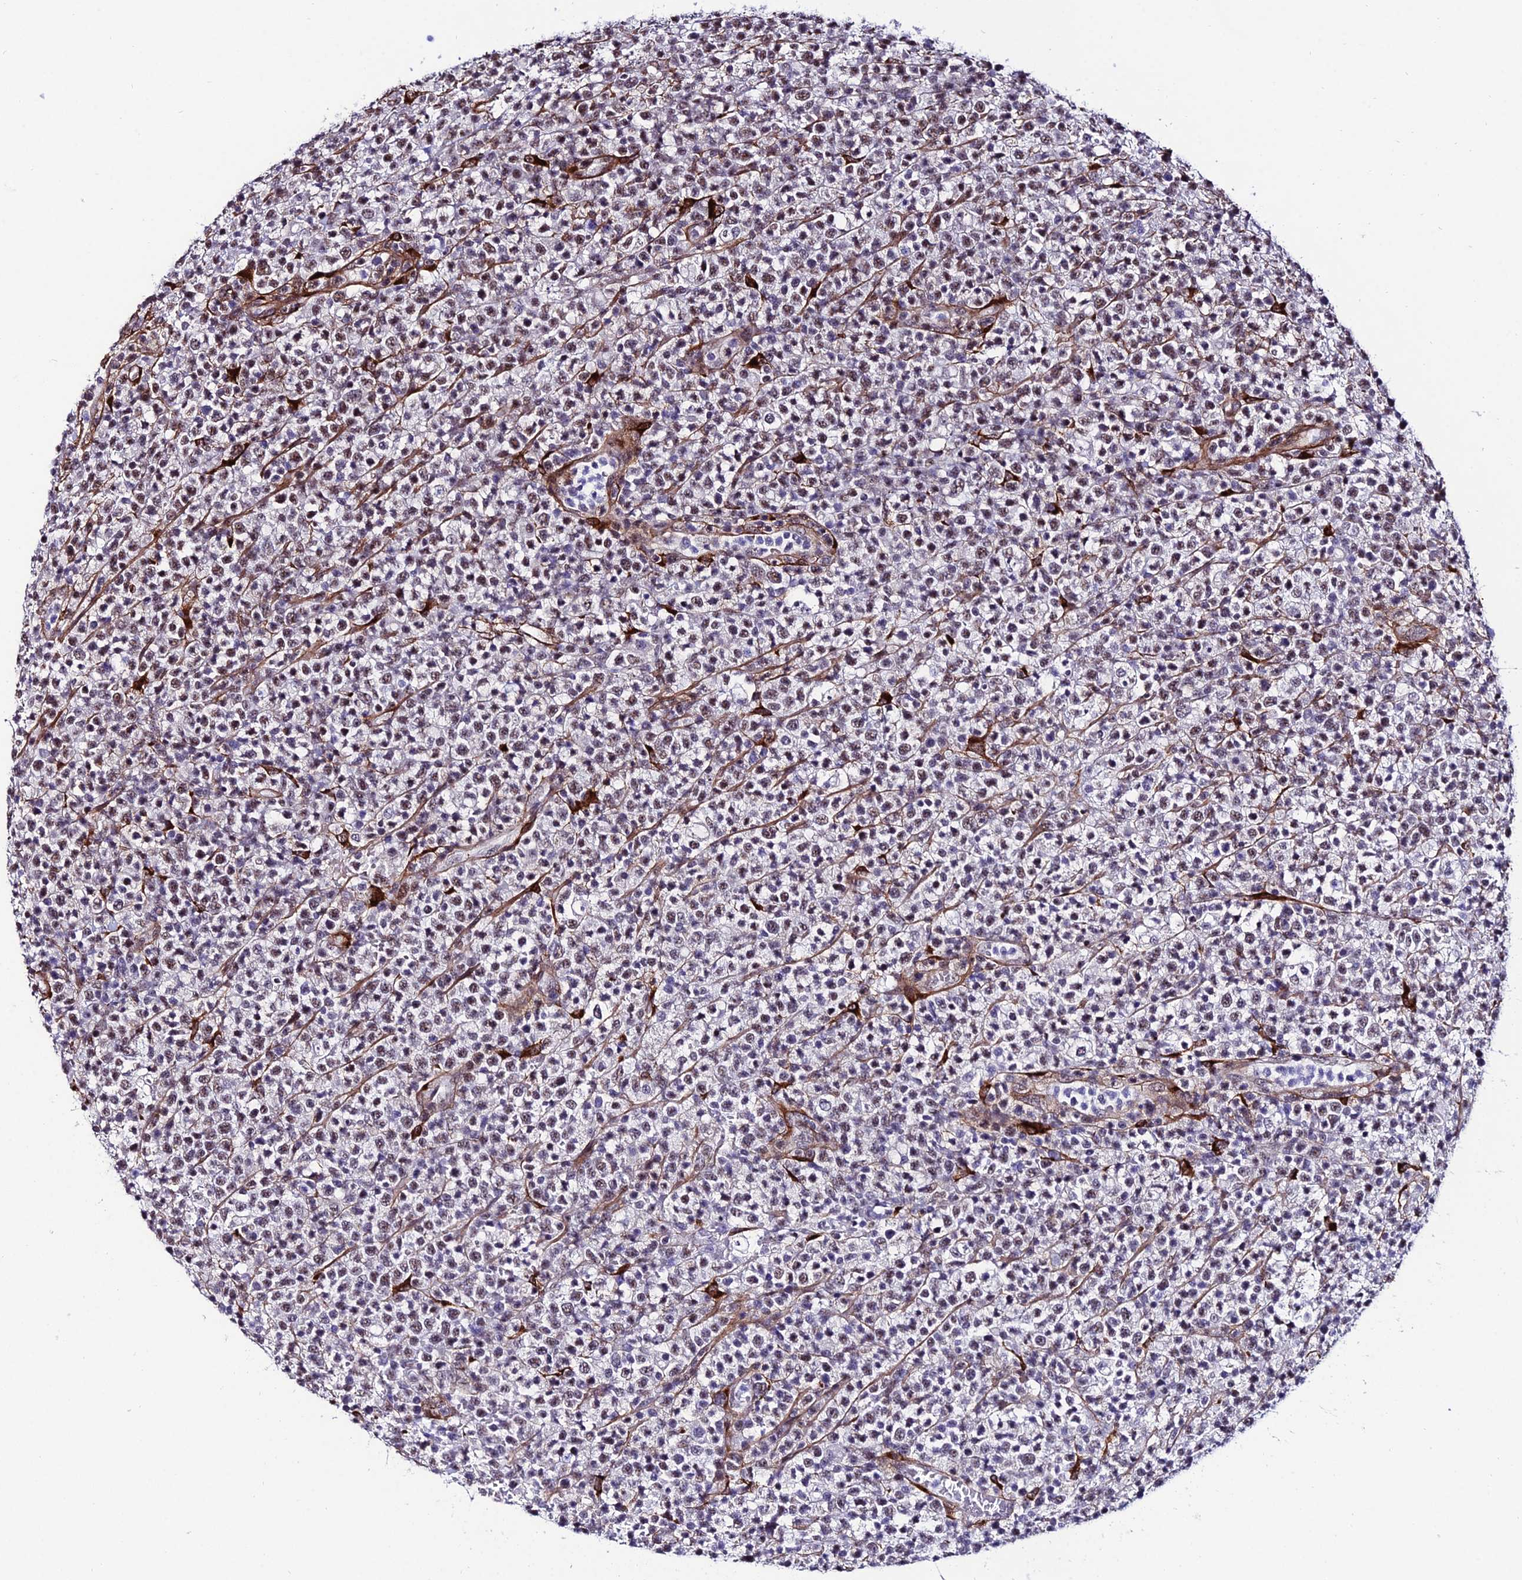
{"staining": {"intensity": "weak", "quantity": "25%-75%", "location": "nuclear"}, "tissue": "lymphoma", "cell_type": "Tumor cells", "image_type": "cancer", "snomed": [{"axis": "morphology", "description": "Malignant lymphoma, non-Hodgkin's type, High grade"}, {"axis": "topography", "description": "Colon"}], "caption": "Protein staining exhibits weak nuclear expression in approximately 25%-75% of tumor cells in lymphoma. The staining was performed using DAB (3,3'-diaminobenzidine), with brown indicating positive protein expression. Nuclei are stained blue with hematoxylin.", "gene": "SYT15", "patient": {"sex": "female", "age": 53}}